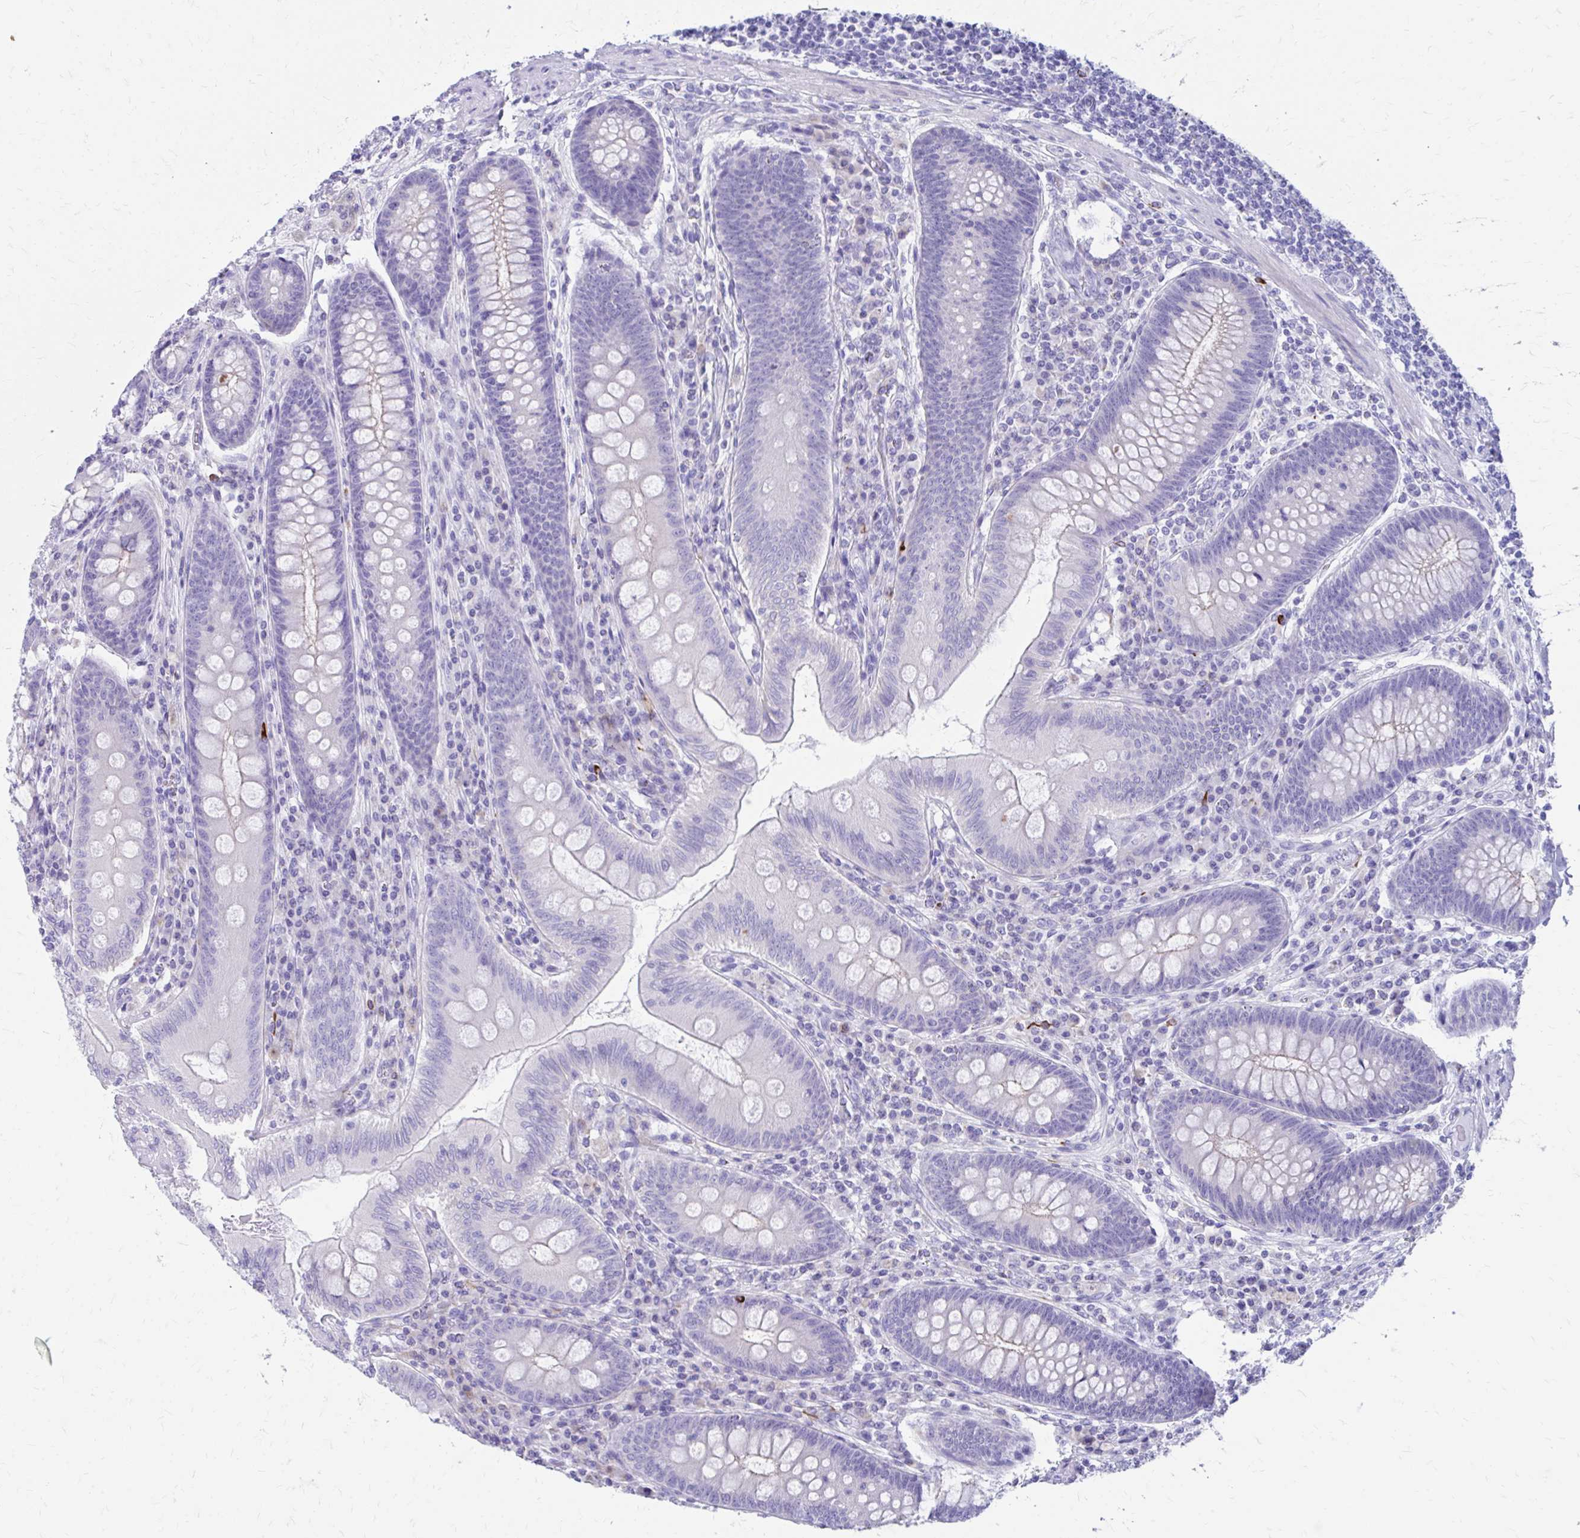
{"staining": {"intensity": "weak", "quantity": "<25%", "location": "cytoplasmic/membranous"}, "tissue": "appendix", "cell_type": "Glandular cells", "image_type": "normal", "snomed": [{"axis": "morphology", "description": "Normal tissue, NOS"}, {"axis": "topography", "description": "Appendix"}], "caption": "IHC histopathology image of unremarkable human appendix stained for a protein (brown), which reveals no expression in glandular cells.", "gene": "ZNF699", "patient": {"sex": "male", "age": 71}}